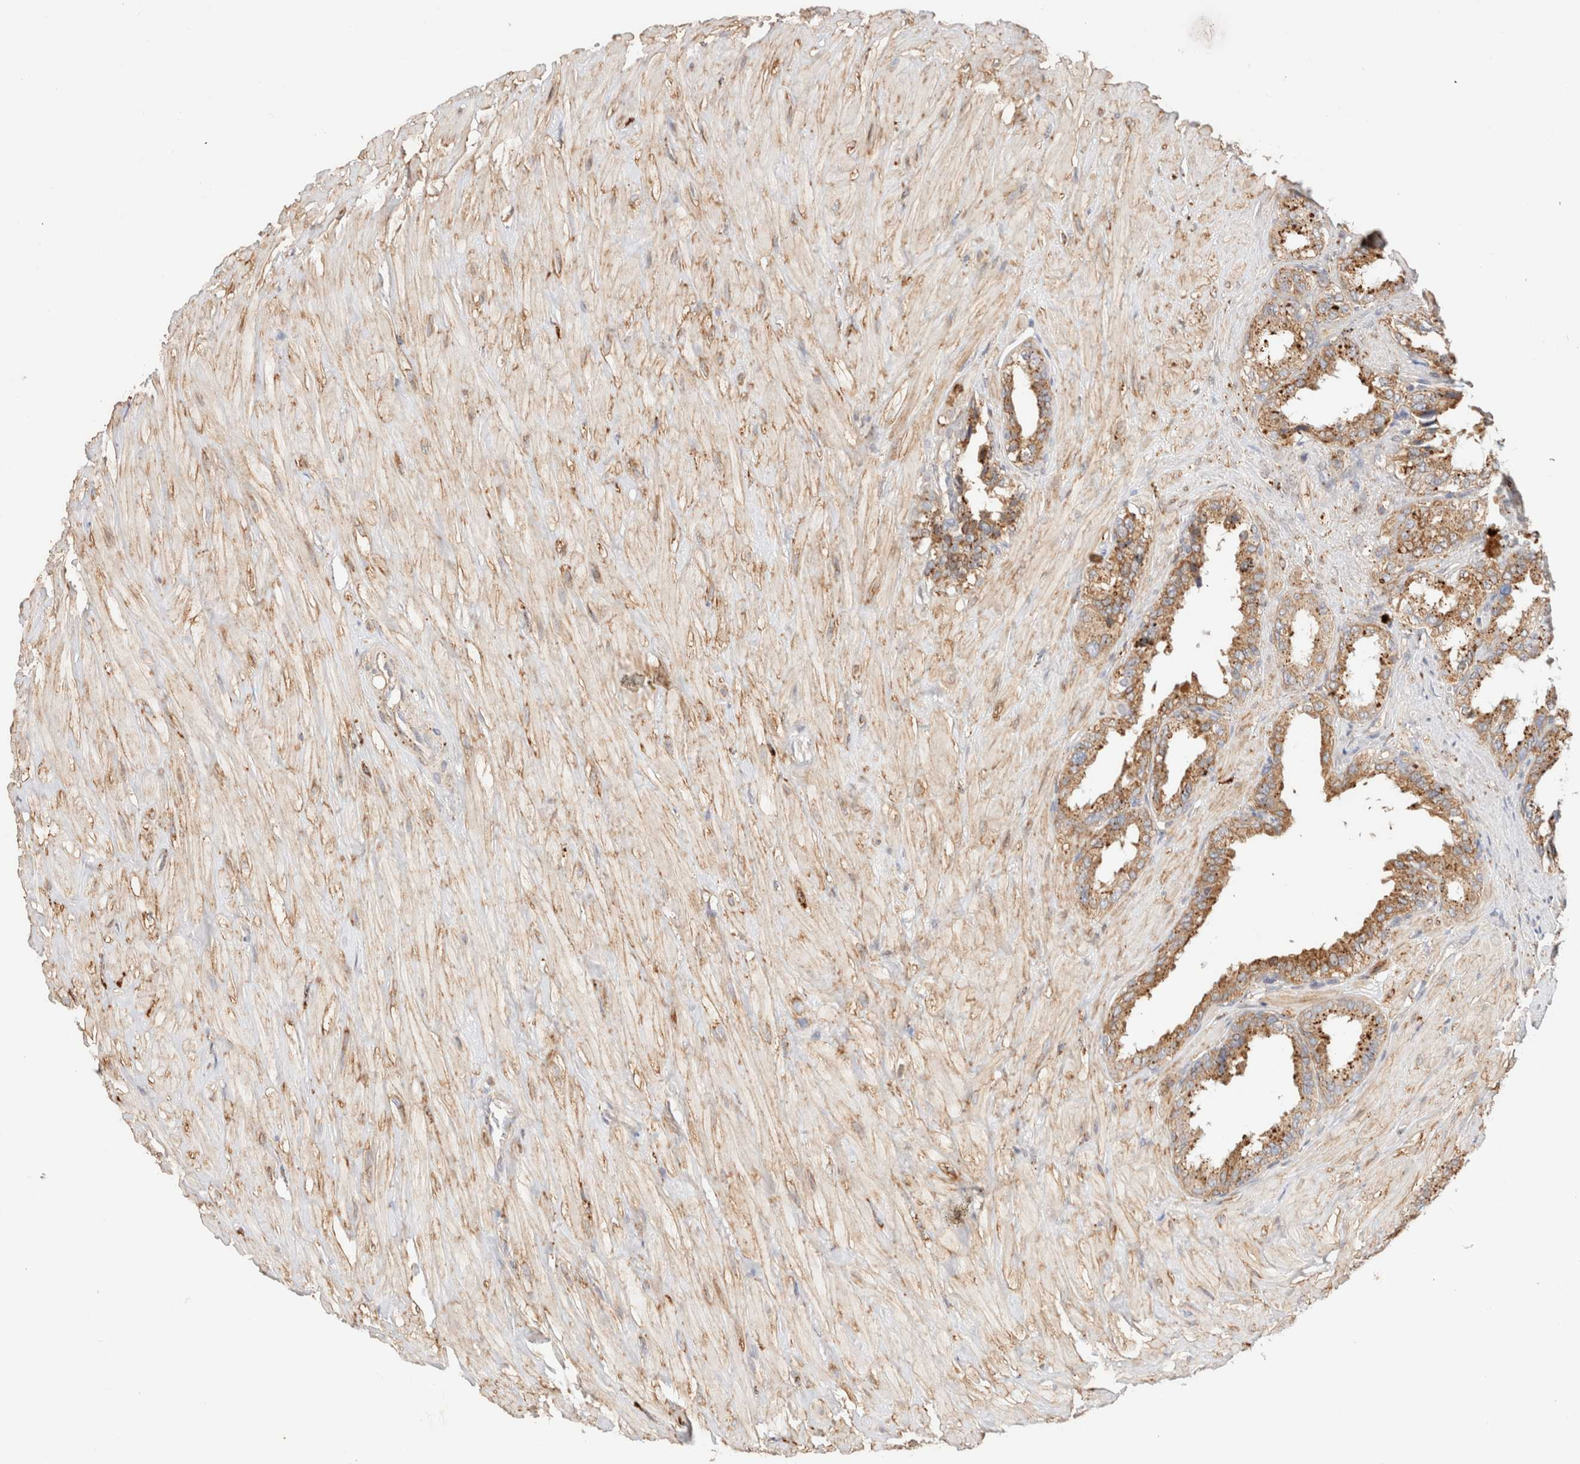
{"staining": {"intensity": "moderate", "quantity": ">75%", "location": "cytoplasmic/membranous"}, "tissue": "seminal vesicle", "cell_type": "Glandular cells", "image_type": "normal", "snomed": [{"axis": "morphology", "description": "Normal tissue, NOS"}, {"axis": "topography", "description": "Seminal veicle"}], "caption": "This image reveals normal seminal vesicle stained with immunohistochemistry (IHC) to label a protein in brown. The cytoplasmic/membranous of glandular cells show moderate positivity for the protein. Nuclei are counter-stained blue.", "gene": "RABEPK", "patient": {"sex": "male", "age": 64}}